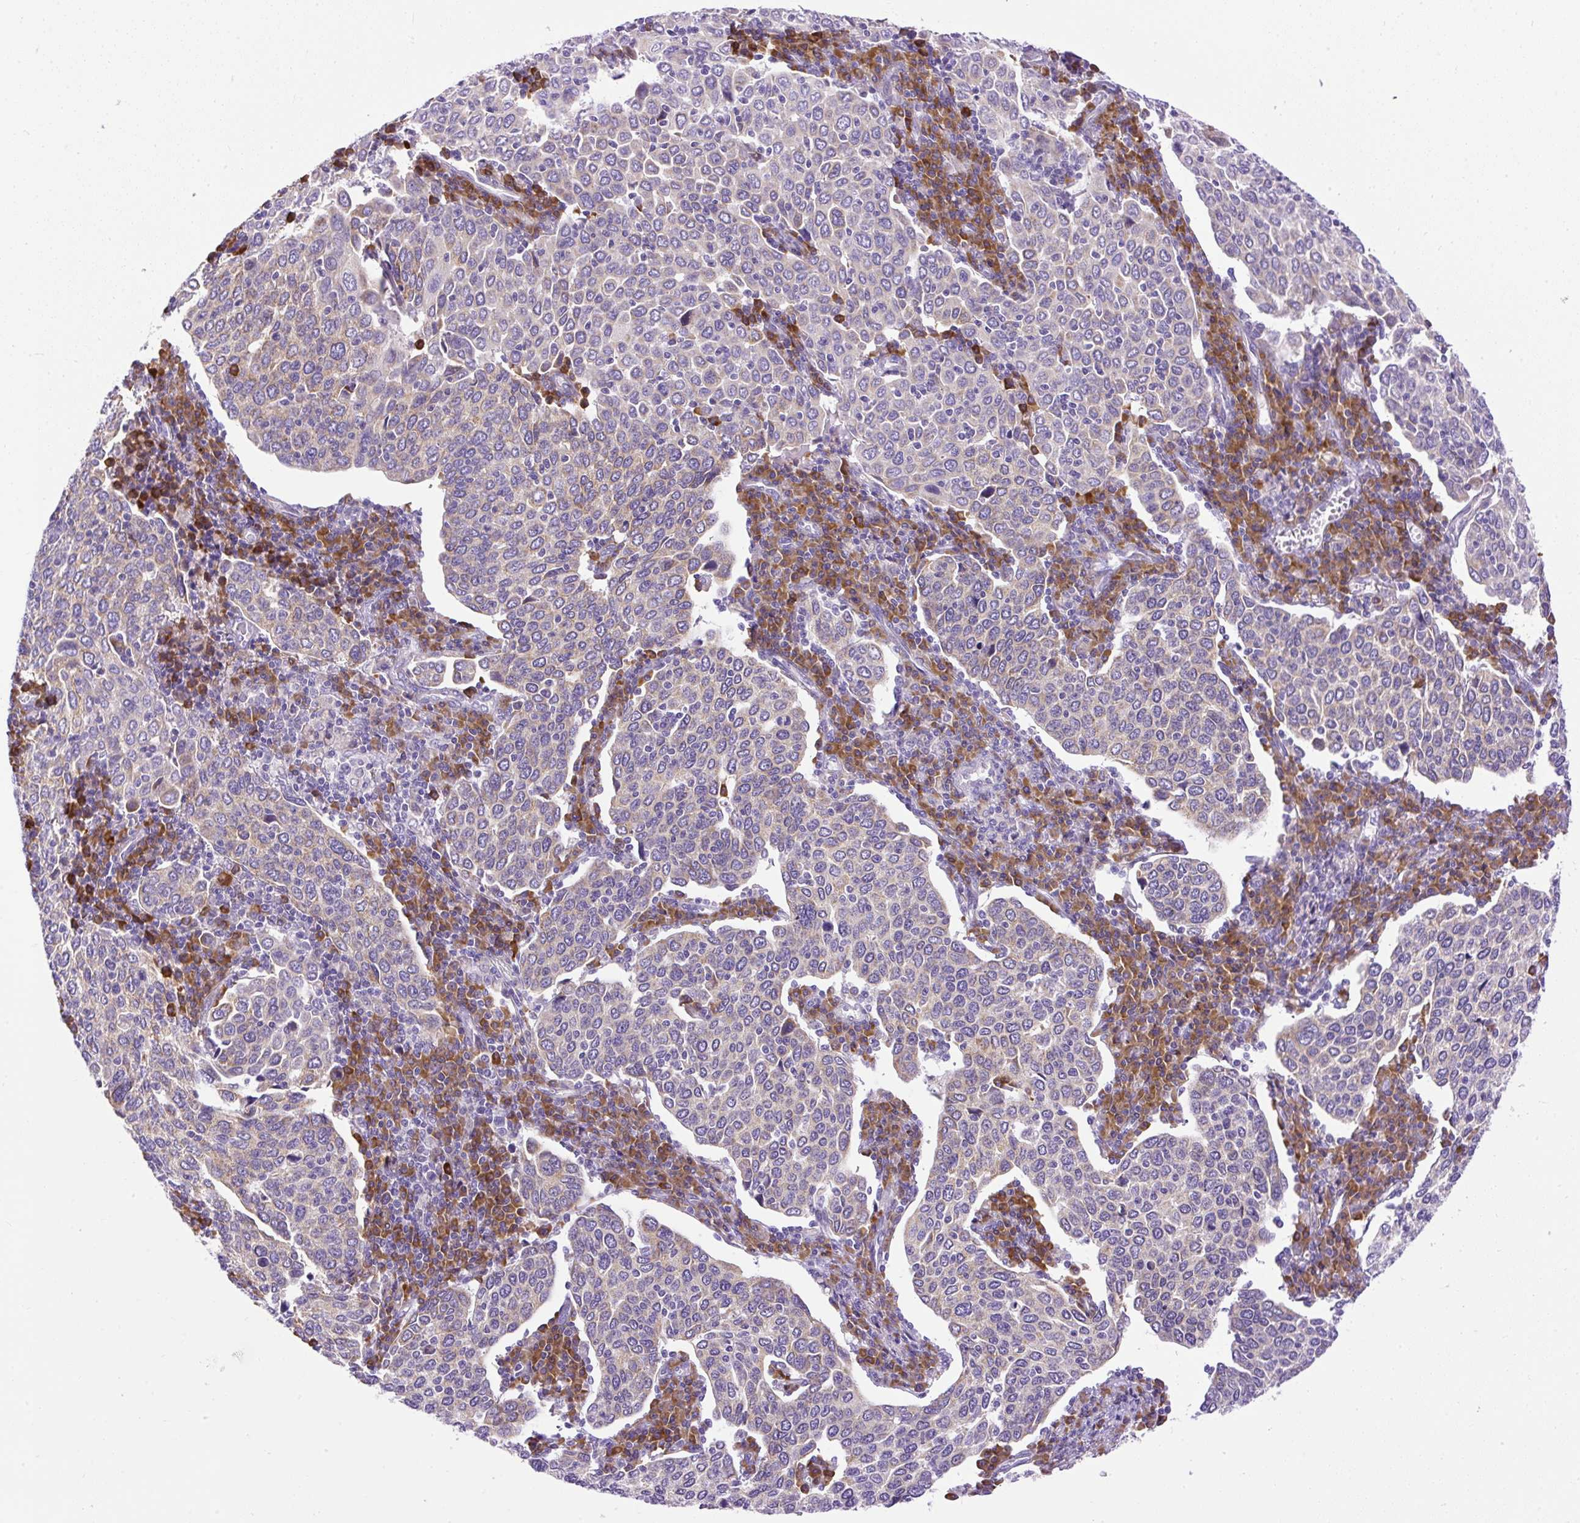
{"staining": {"intensity": "negative", "quantity": "none", "location": "none"}, "tissue": "cervical cancer", "cell_type": "Tumor cells", "image_type": "cancer", "snomed": [{"axis": "morphology", "description": "Squamous cell carcinoma, NOS"}, {"axis": "topography", "description": "Cervix"}], "caption": "Immunohistochemical staining of cervical cancer exhibits no significant expression in tumor cells. (DAB (3,3'-diaminobenzidine) immunohistochemistry with hematoxylin counter stain).", "gene": "SYBU", "patient": {"sex": "female", "age": 40}}